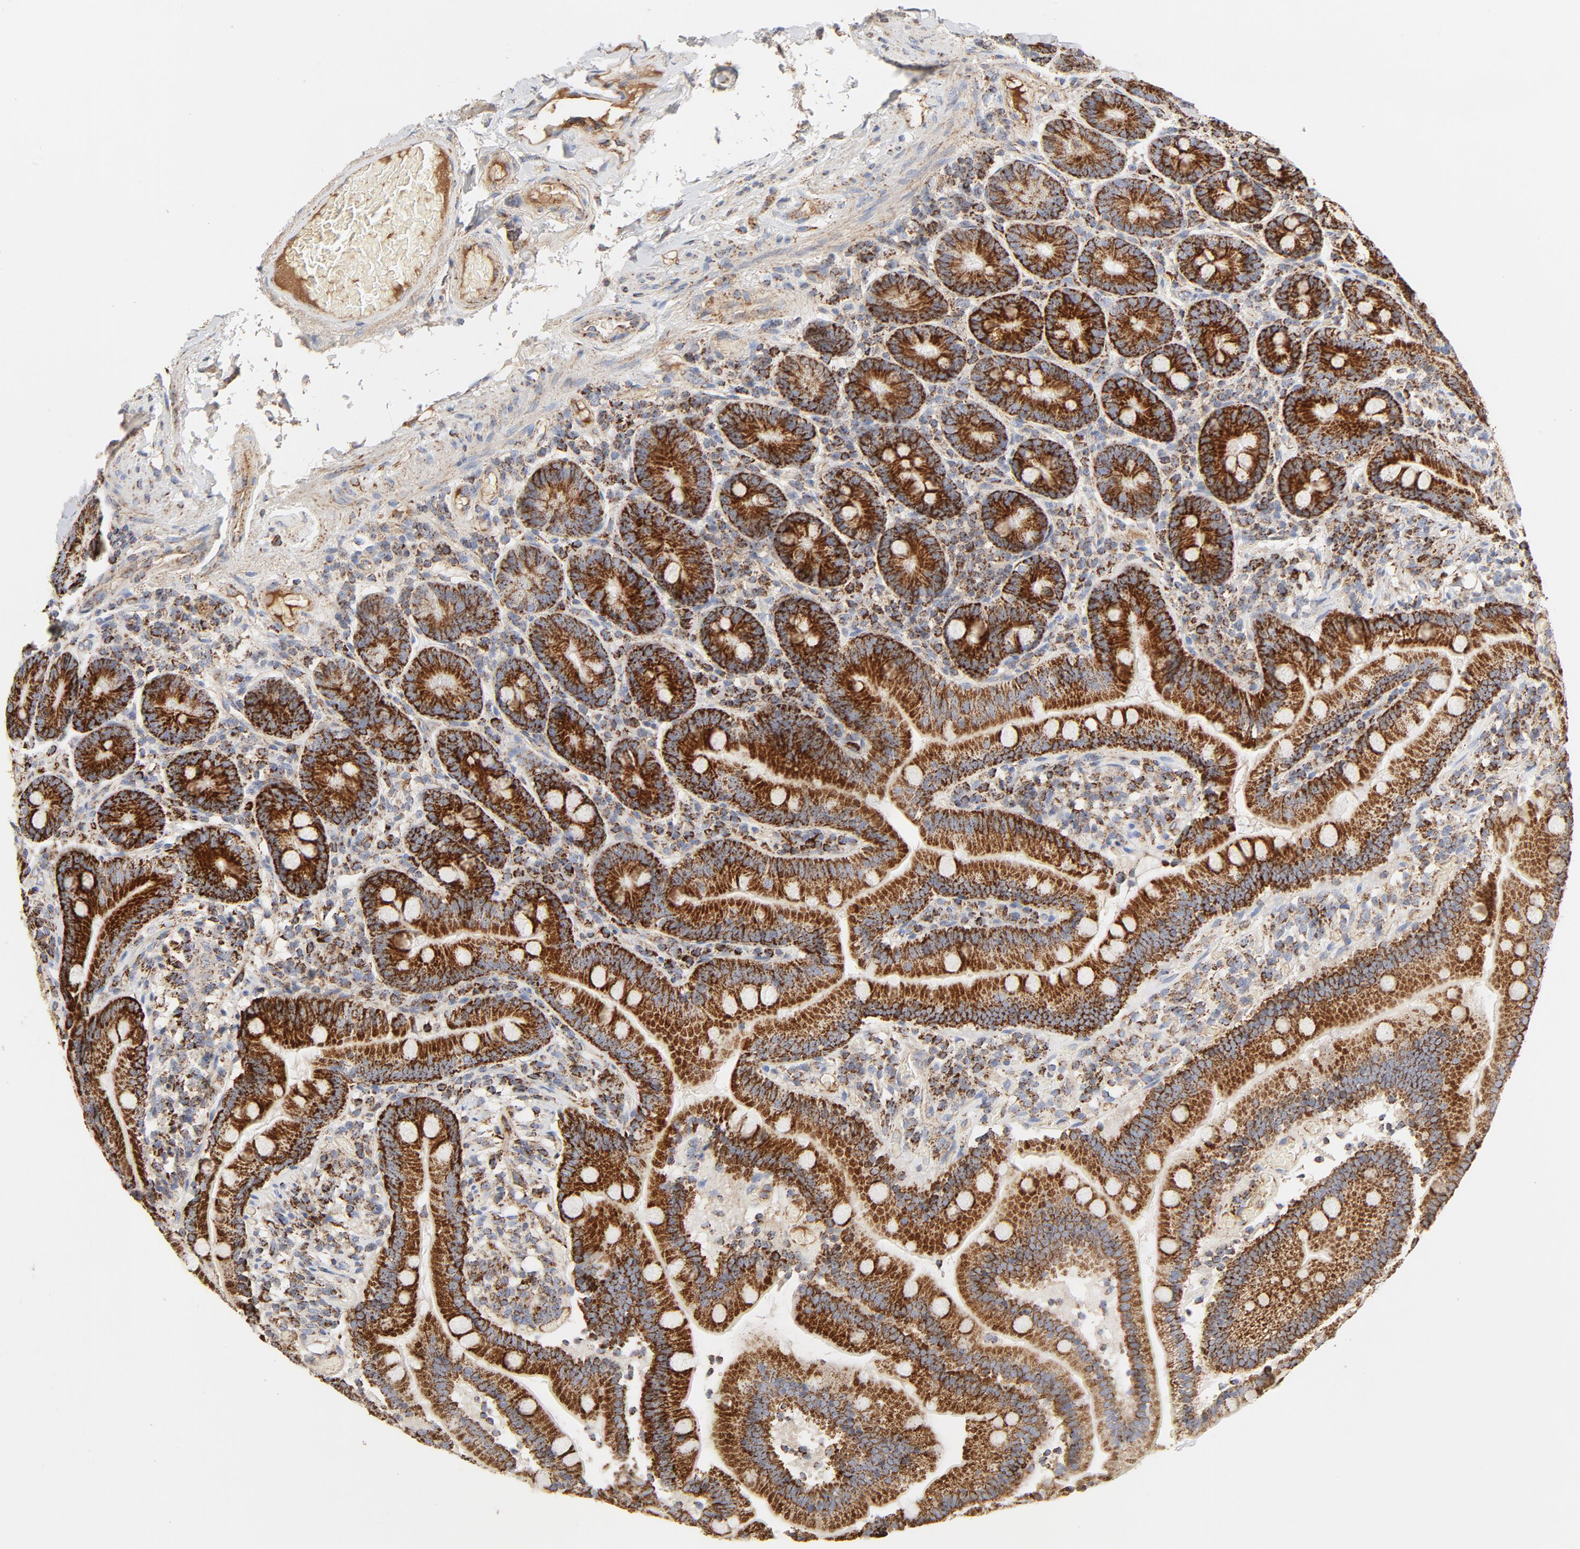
{"staining": {"intensity": "strong", "quantity": ">75%", "location": "cytoplasmic/membranous"}, "tissue": "duodenum", "cell_type": "Glandular cells", "image_type": "normal", "snomed": [{"axis": "morphology", "description": "Normal tissue, NOS"}, {"axis": "topography", "description": "Duodenum"}], "caption": "A photomicrograph of duodenum stained for a protein reveals strong cytoplasmic/membranous brown staining in glandular cells.", "gene": "PCNX4", "patient": {"sex": "male", "age": 66}}